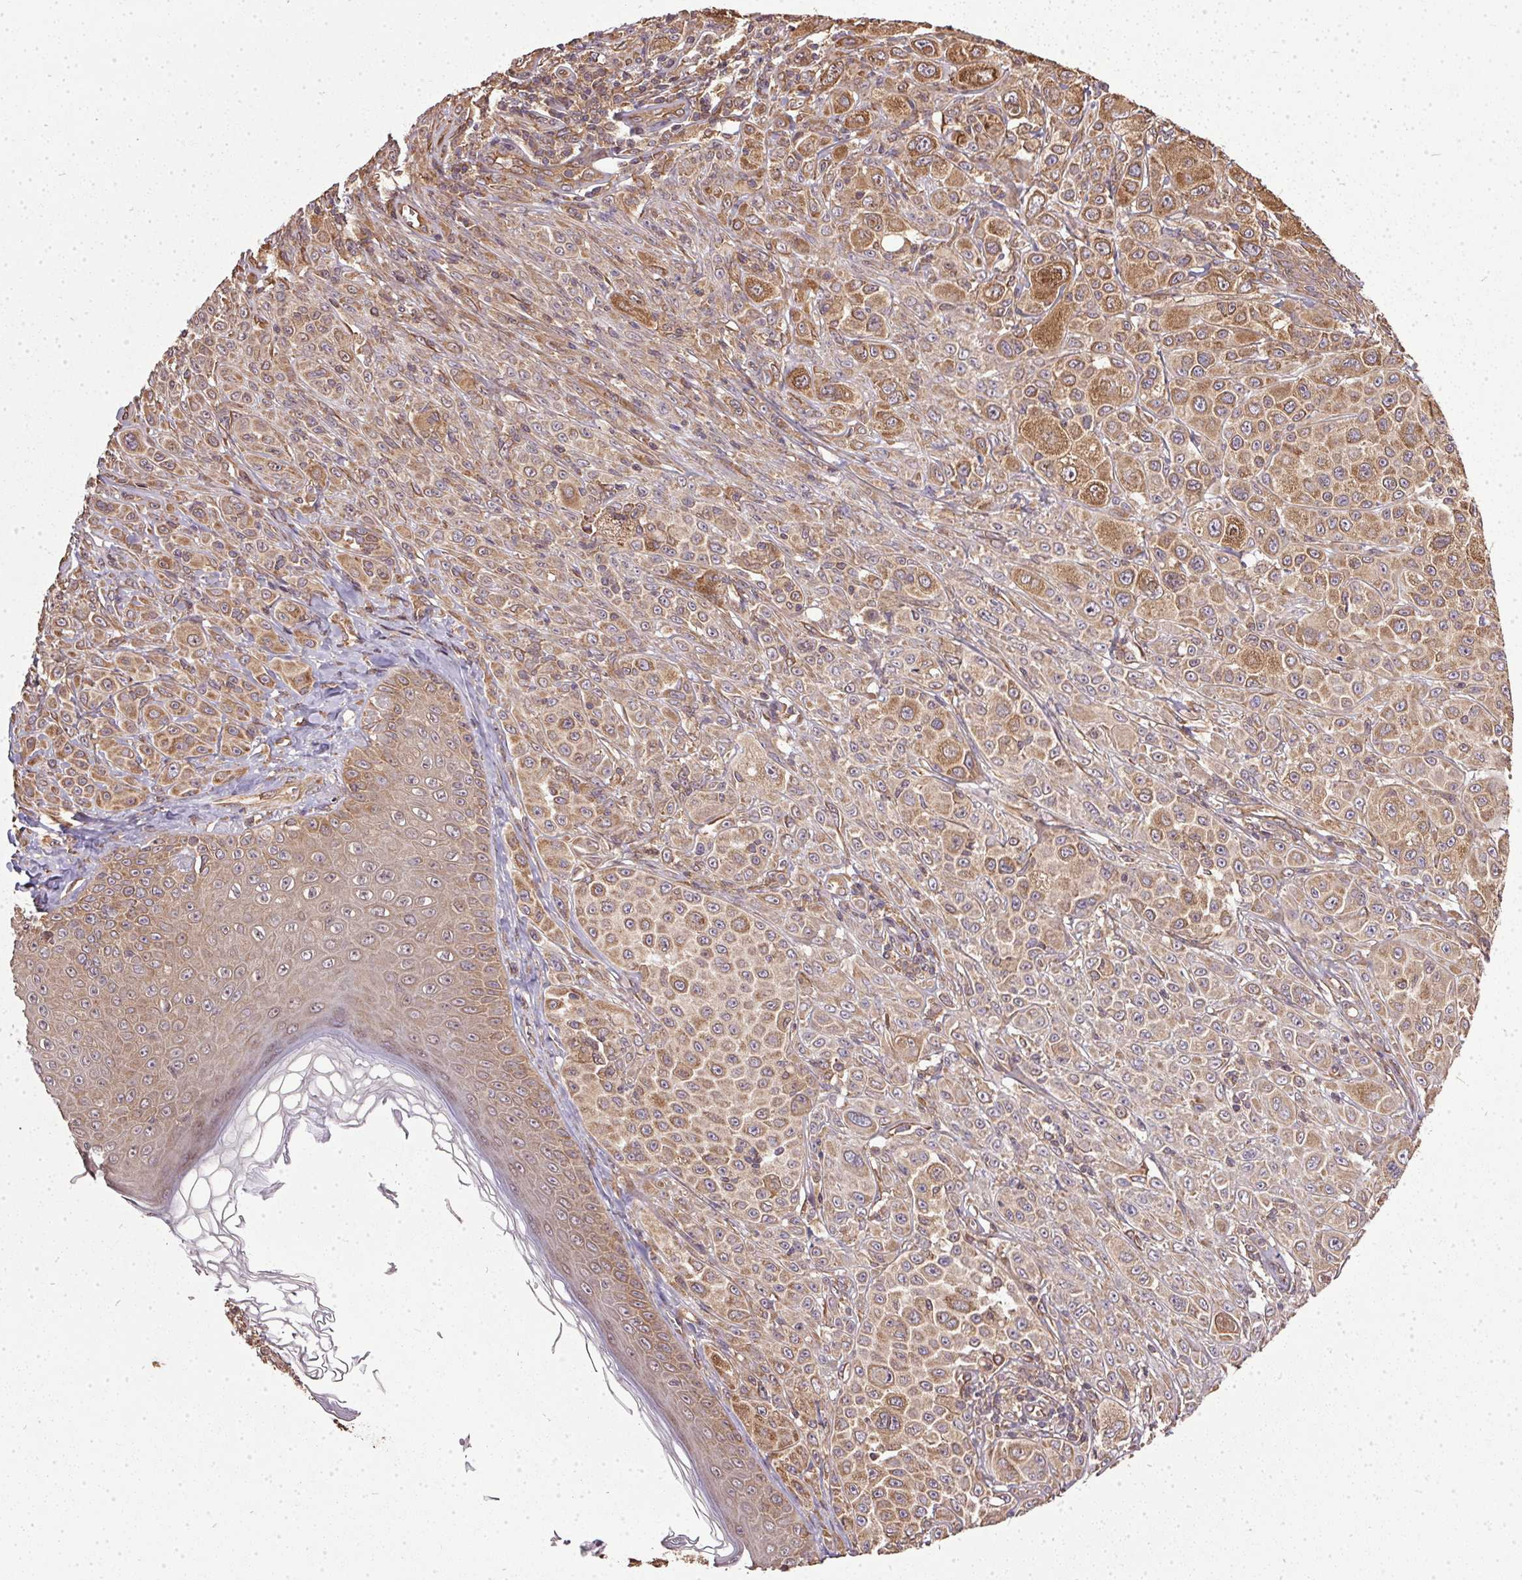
{"staining": {"intensity": "moderate", "quantity": ">75%", "location": "cytoplasmic/membranous"}, "tissue": "melanoma", "cell_type": "Tumor cells", "image_type": "cancer", "snomed": [{"axis": "morphology", "description": "Malignant melanoma, NOS"}, {"axis": "topography", "description": "Skin"}], "caption": "The histopathology image exhibits staining of melanoma, revealing moderate cytoplasmic/membranous protein positivity (brown color) within tumor cells. (brown staining indicates protein expression, while blue staining denotes nuclei).", "gene": "EIF2S1", "patient": {"sex": "male", "age": 67}}